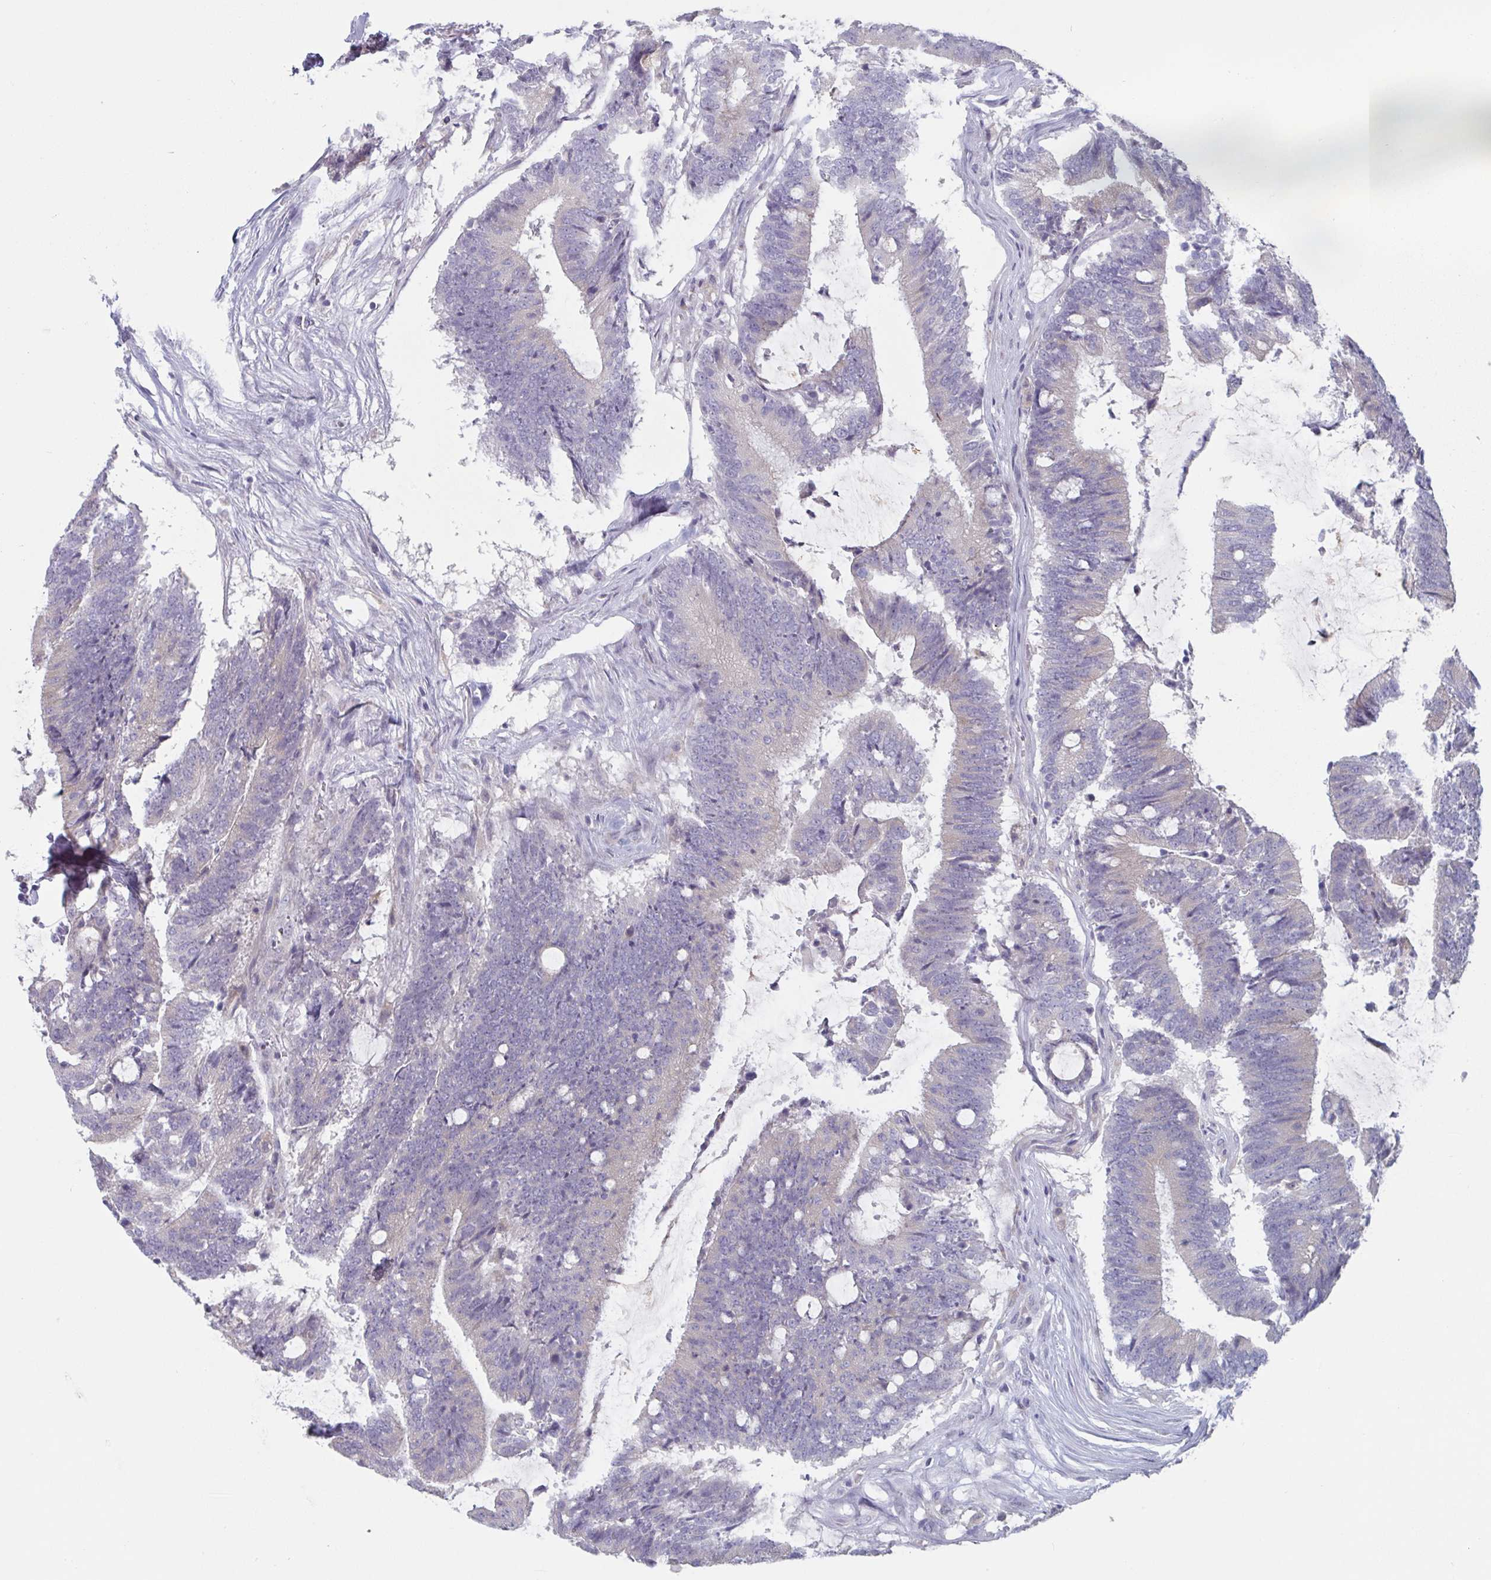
{"staining": {"intensity": "negative", "quantity": "none", "location": "none"}, "tissue": "colorectal cancer", "cell_type": "Tumor cells", "image_type": "cancer", "snomed": [{"axis": "morphology", "description": "Adenocarcinoma, NOS"}, {"axis": "topography", "description": "Colon"}], "caption": "Immunohistochemistry (IHC) of adenocarcinoma (colorectal) demonstrates no positivity in tumor cells.", "gene": "PTPRD", "patient": {"sex": "female", "age": 43}}